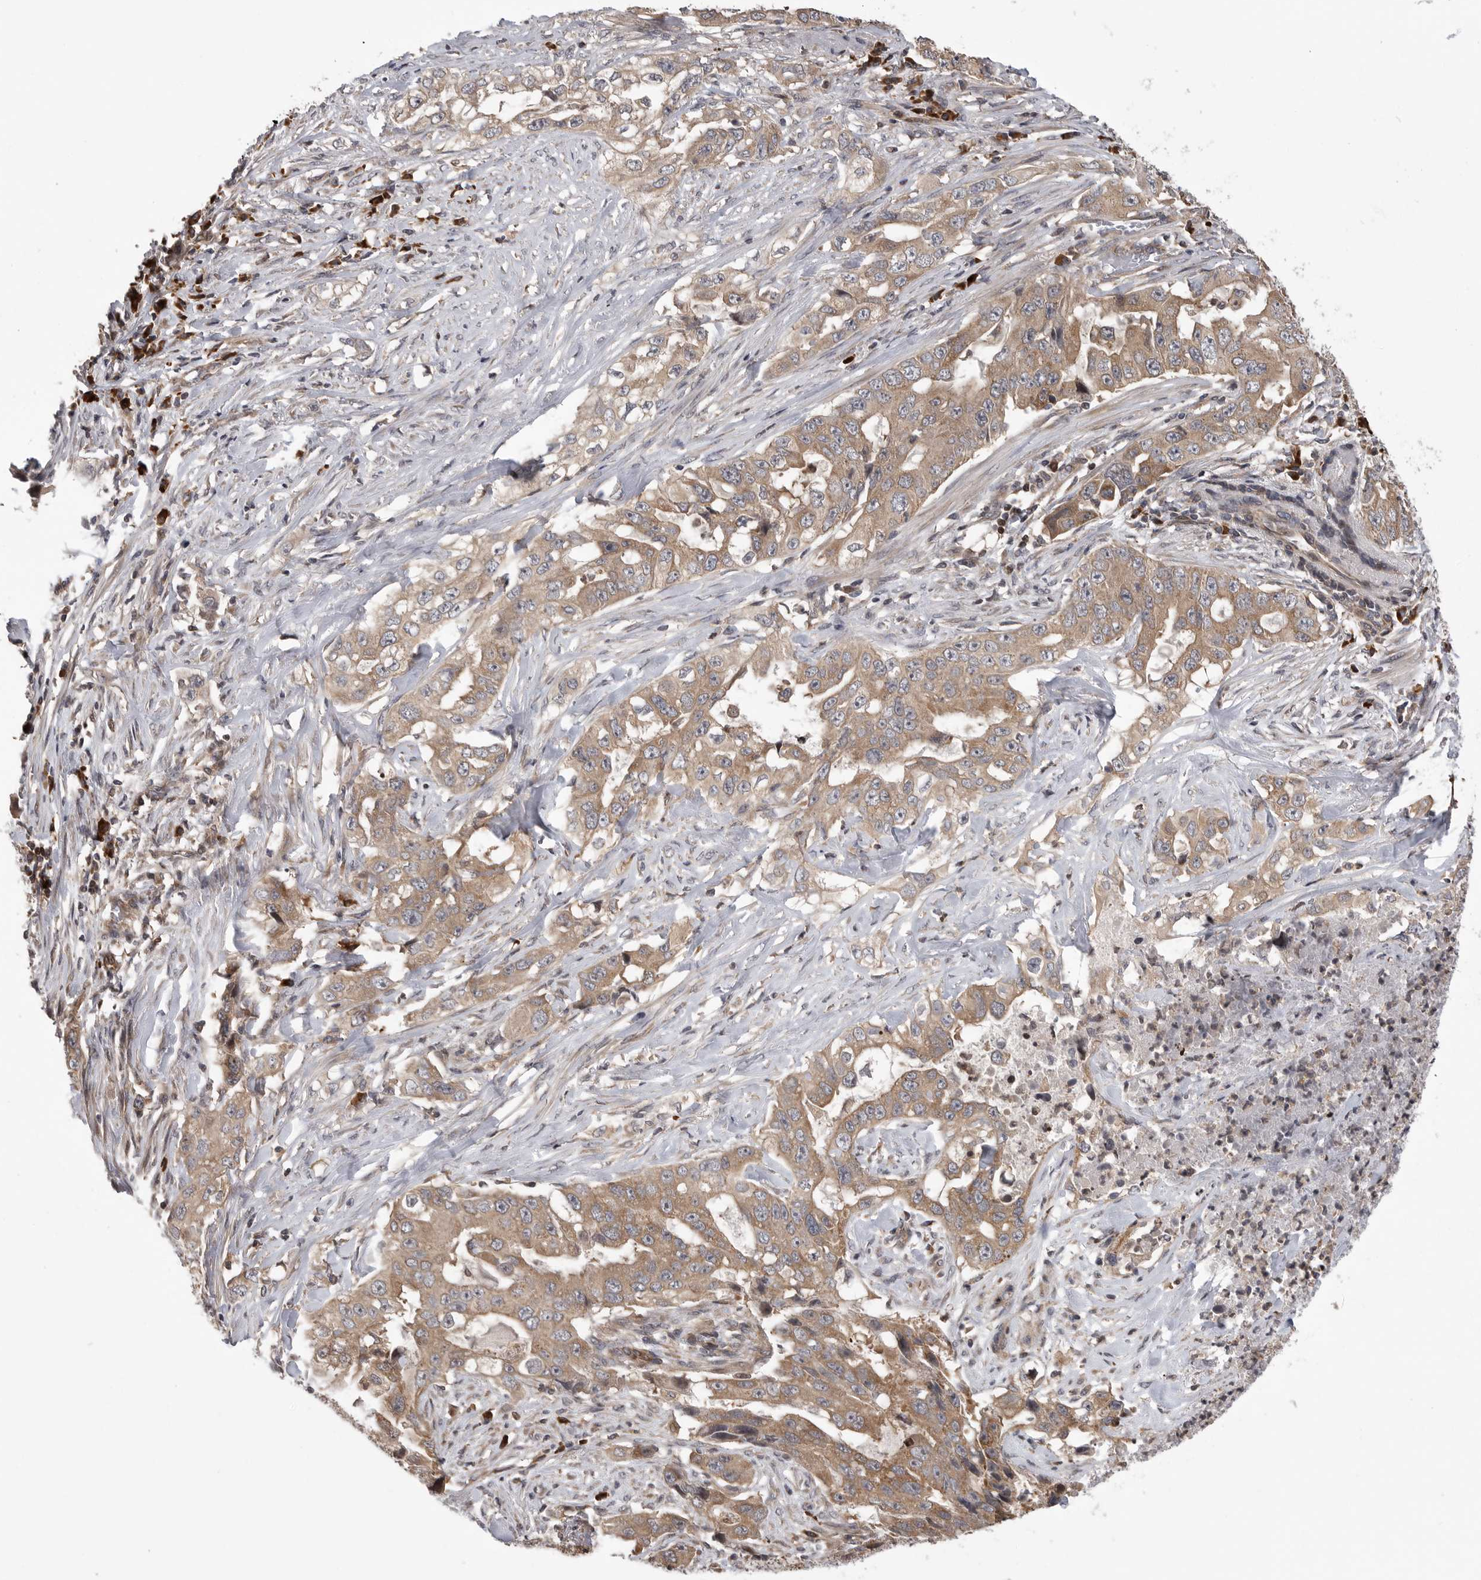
{"staining": {"intensity": "moderate", "quantity": ">75%", "location": "cytoplasmic/membranous"}, "tissue": "lung cancer", "cell_type": "Tumor cells", "image_type": "cancer", "snomed": [{"axis": "morphology", "description": "Adenocarcinoma, NOS"}, {"axis": "topography", "description": "Lung"}], "caption": "This micrograph exhibits lung cancer stained with IHC to label a protein in brown. The cytoplasmic/membranous of tumor cells show moderate positivity for the protein. Nuclei are counter-stained blue.", "gene": "OXR1", "patient": {"sex": "female", "age": 51}}